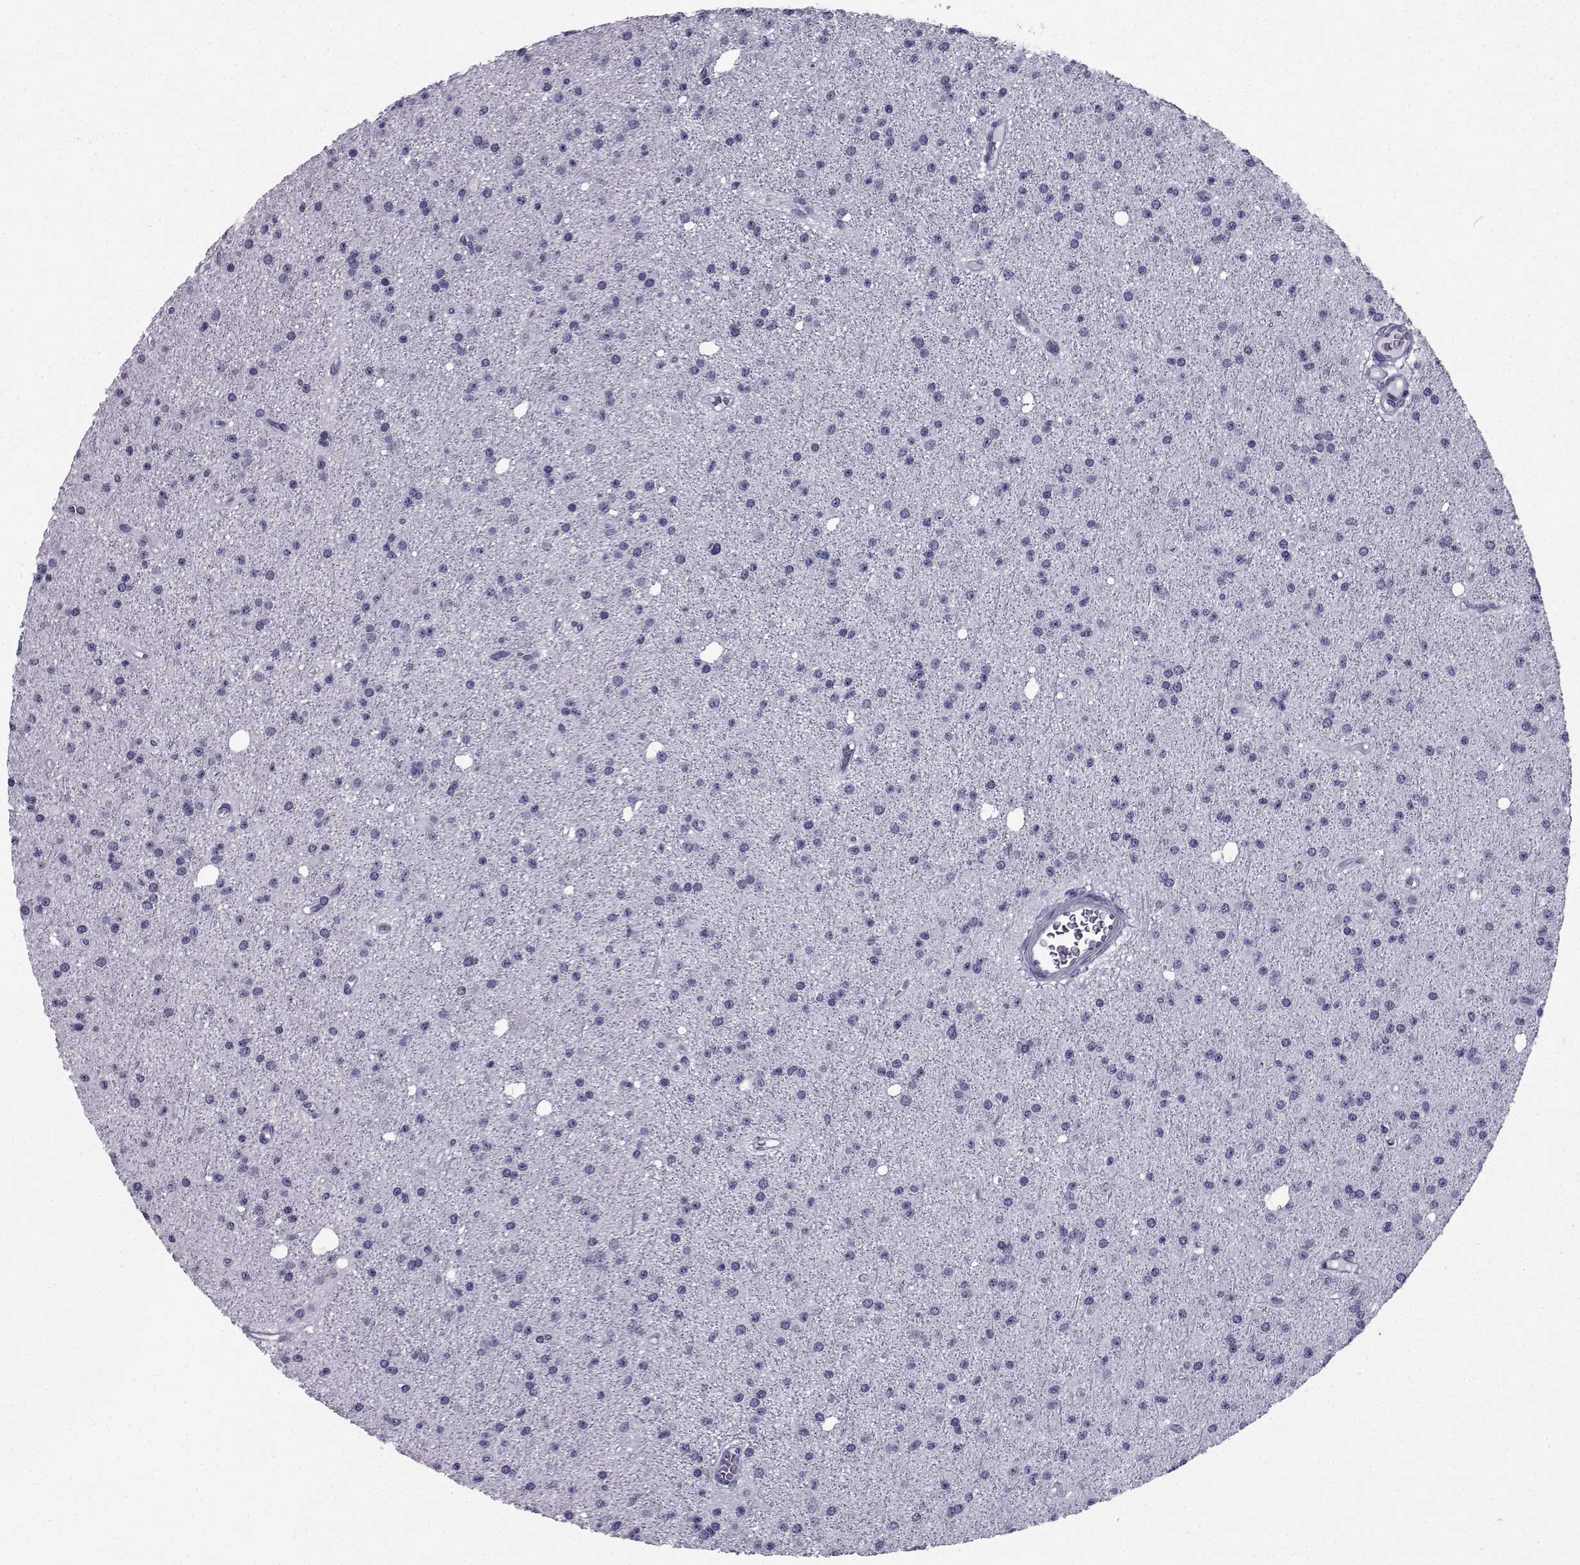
{"staining": {"intensity": "negative", "quantity": "none", "location": "none"}, "tissue": "glioma", "cell_type": "Tumor cells", "image_type": "cancer", "snomed": [{"axis": "morphology", "description": "Glioma, malignant, Low grade"}, {"axis": "topography", "description": "Brain"}], "caption": "Immunohistochemistry micrograph of neoplastic tissue: human glioma stained with DAB exhibits no significant protein staining in tumor cells. The staining was performed using DAB to visualize the protein expression in brown, while the nuclei were stained in blue with hematoxylin (Magnification: 20x).", "gene": "SPANXD", "patient": {"sex": "male", "age": 27}}